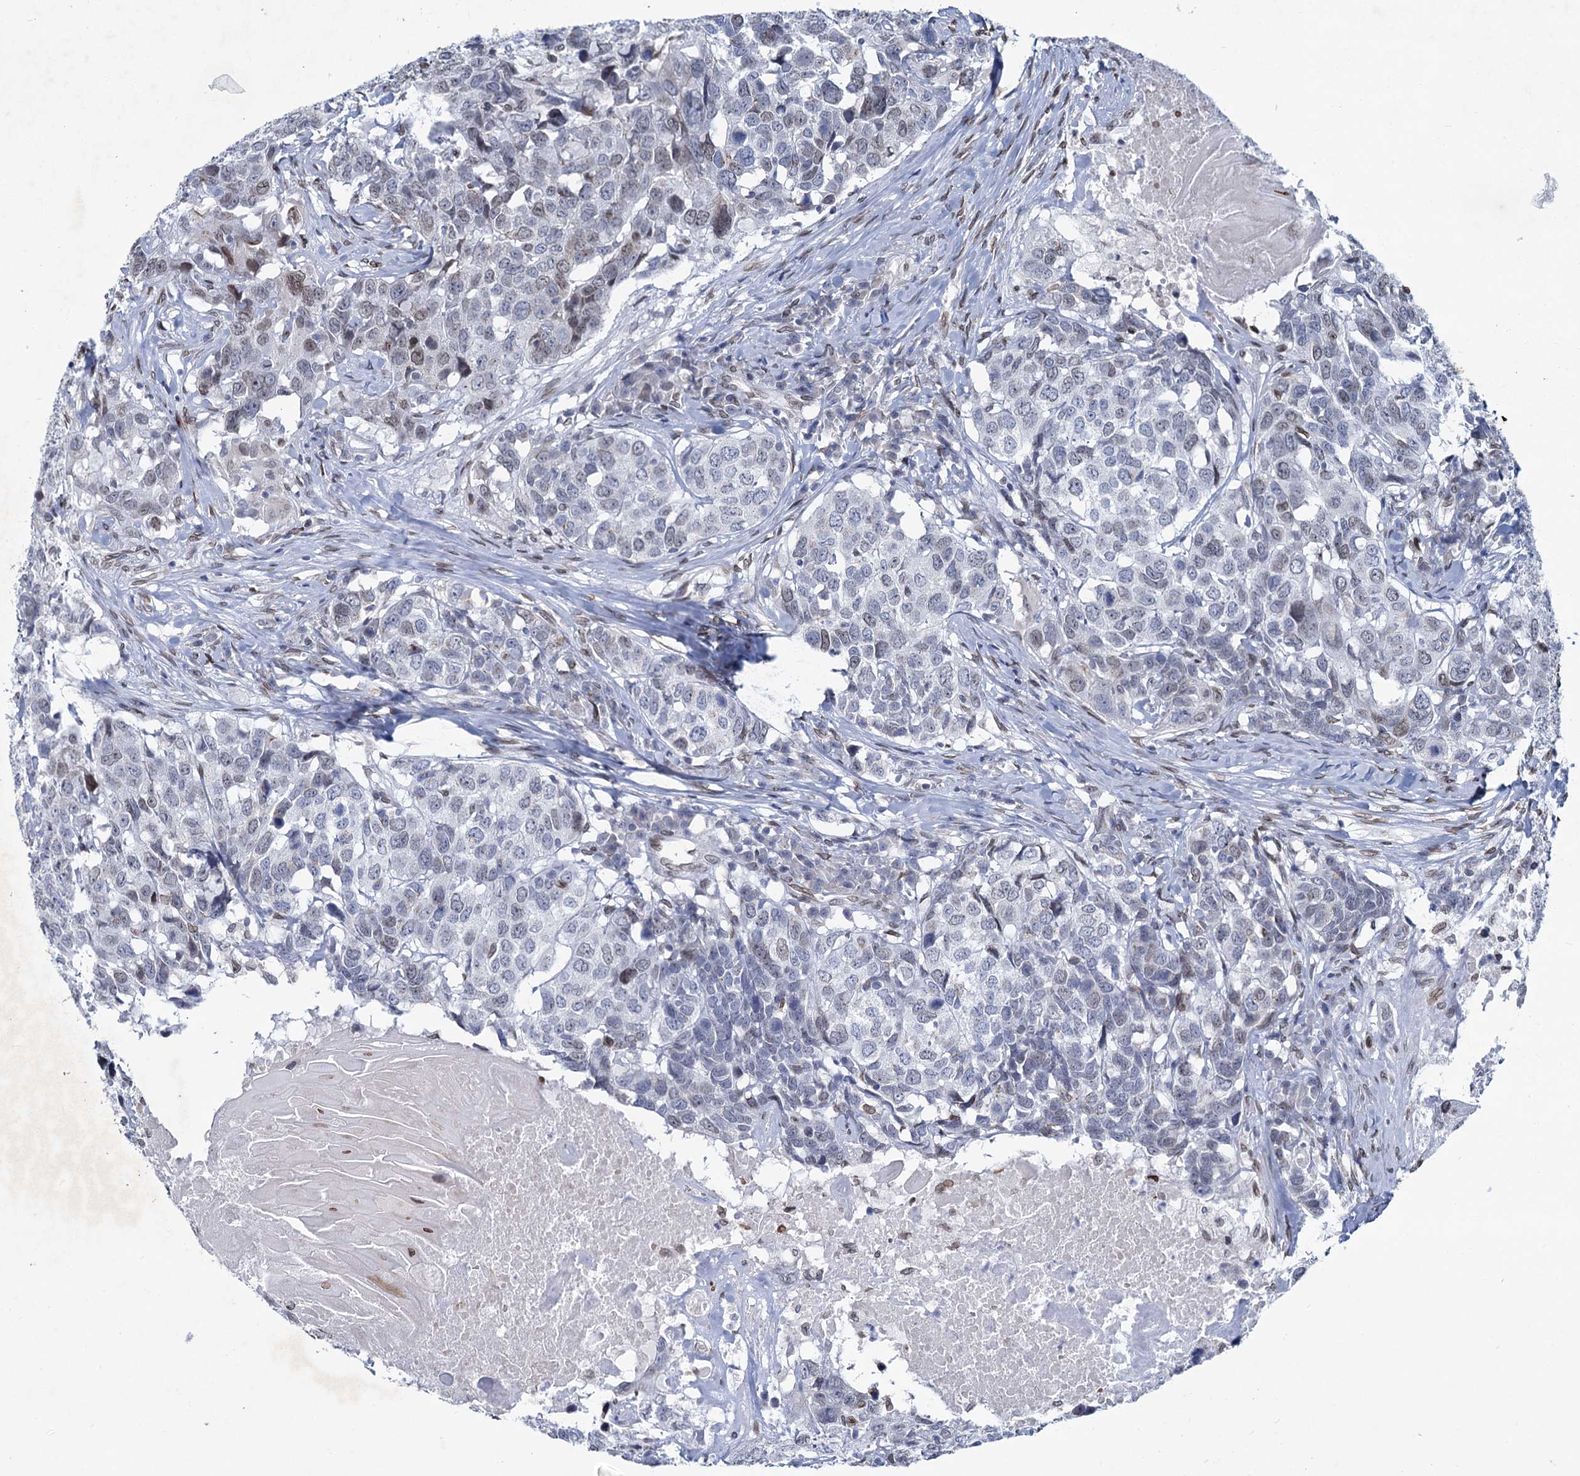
{"staining": {"intensity": "weak", "quantity": "<25%", "location": "nuclear"}, "tissue": "head and neck cancer", "cell_type": "Tumor cells", "image_type": "cancer", "snomed": [{"axis": "morphology", "description": "Squamous cell carcinoma, NOS"}, {"axis": "topography", "description": "Head-Neck"}], "caption": "Protein analysis of head and neck cancer demonstrates no significant positivity in tumor cells. Brightfield microscopy of immunohistochemistry (IHC) stained with DAB (3,3'-diaminobenzidine) (brown) and hematoxylin (blue), captured at high magnification.", "gene": "PRSS35", "patient": {"sex": "male", "age": 66}}